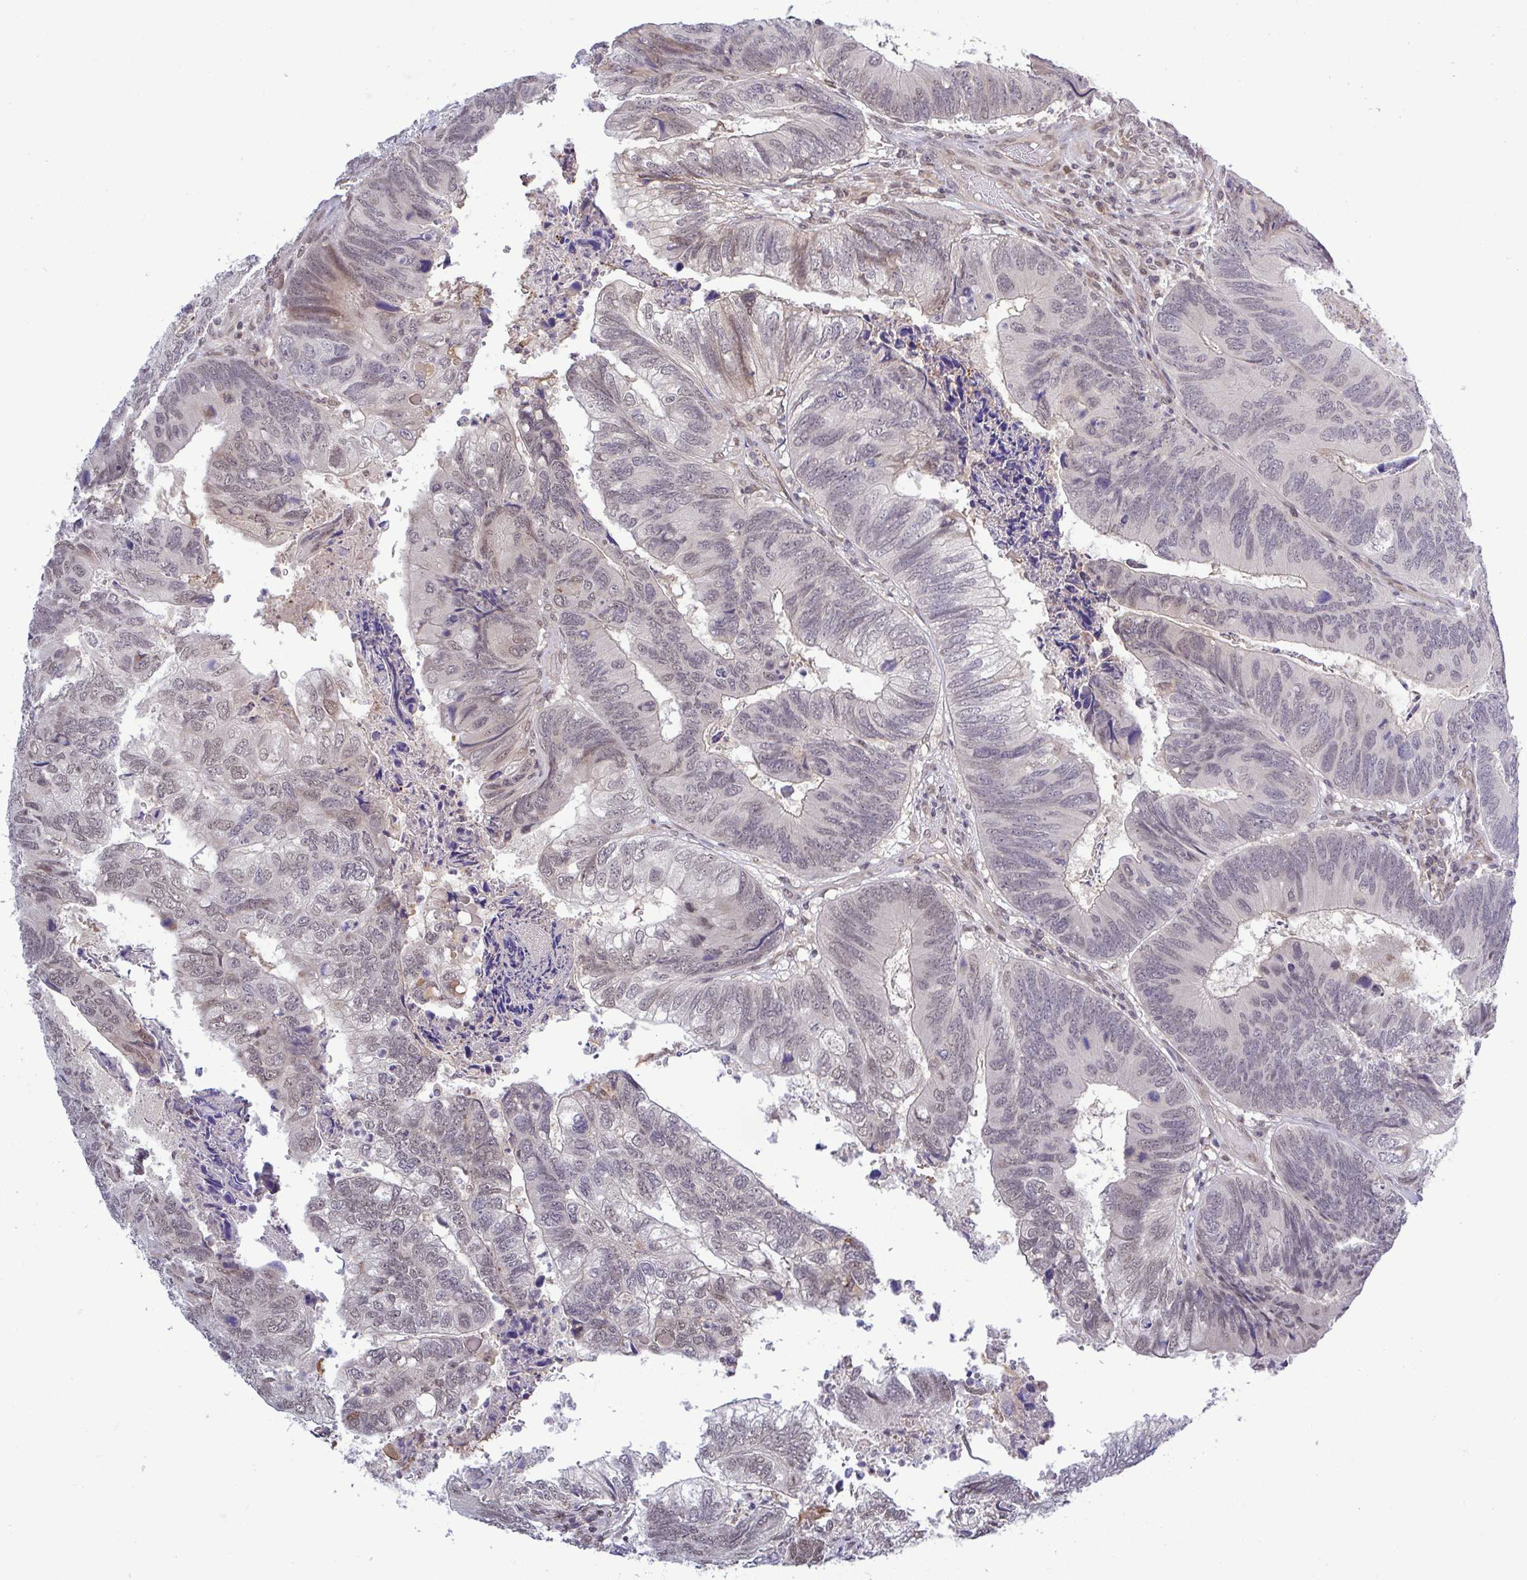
{"staining": {"intensity": "weak", "quantity": "25%-75%", "location": "nuclear"}, "tissue": "colorectal cancer", "cell_type": "Tumor cells", "image_type": "cancer", "snomed": [{"axis": "morphology", "description": "Adenocarcinoma, NOS"}, {"axis": "topography", "description": "Colon"}], "caption": "Approximately 25%-75% of tumor cells in human colorectal adenocarcinoma demonstrate weak nuclear protein positivity as visualized by brown immunohistochemical staining.", "gene": "C9orf64", "patient": {"sex": "female", "age": 67}}